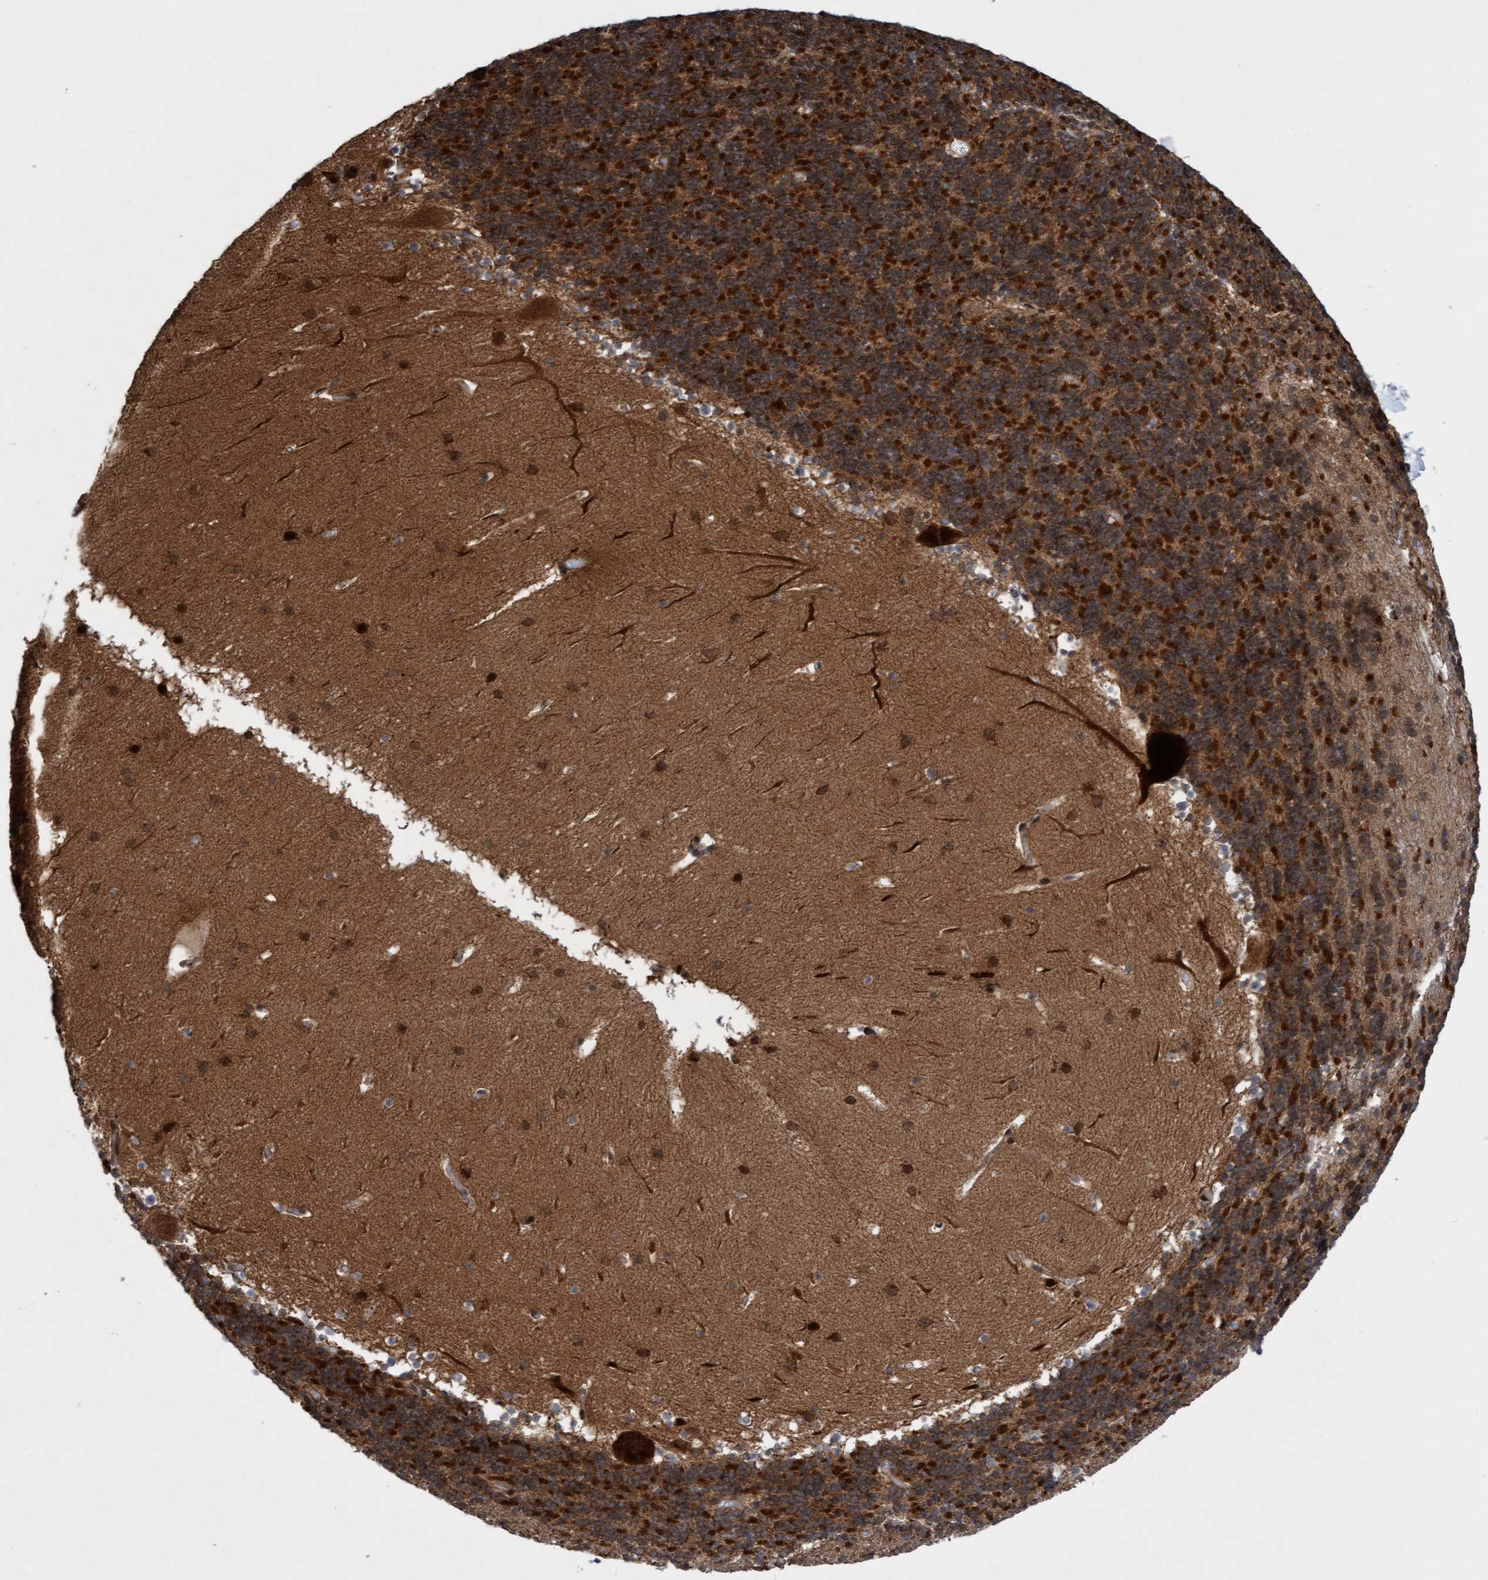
{"staining": {"intensity": "strong", "quantity": ">75%", "location": "cytoplasmic/membranous"}, "tissue": "cerebellum", "cell_type": "Cells in granular layer", "image_type": "normal", "snomed": [{"axis": "morphology", "description": "Normal tissue, NOS"}, {"axis": "topography", "description": "Cerebellum"}], "caption": "Immunohistochemistry image of normal cerebellum: human cerebellum stained using immunohistochemistry (IHC) demonstrates high levels of strong protein expression localized specifically in the cytoplasmic/membranous of cells in granular layer, appearing as a cytoplasmic/membranous brown color.", "gene": "ITFG1", "patient": {"sex": "male", "age": 45}}